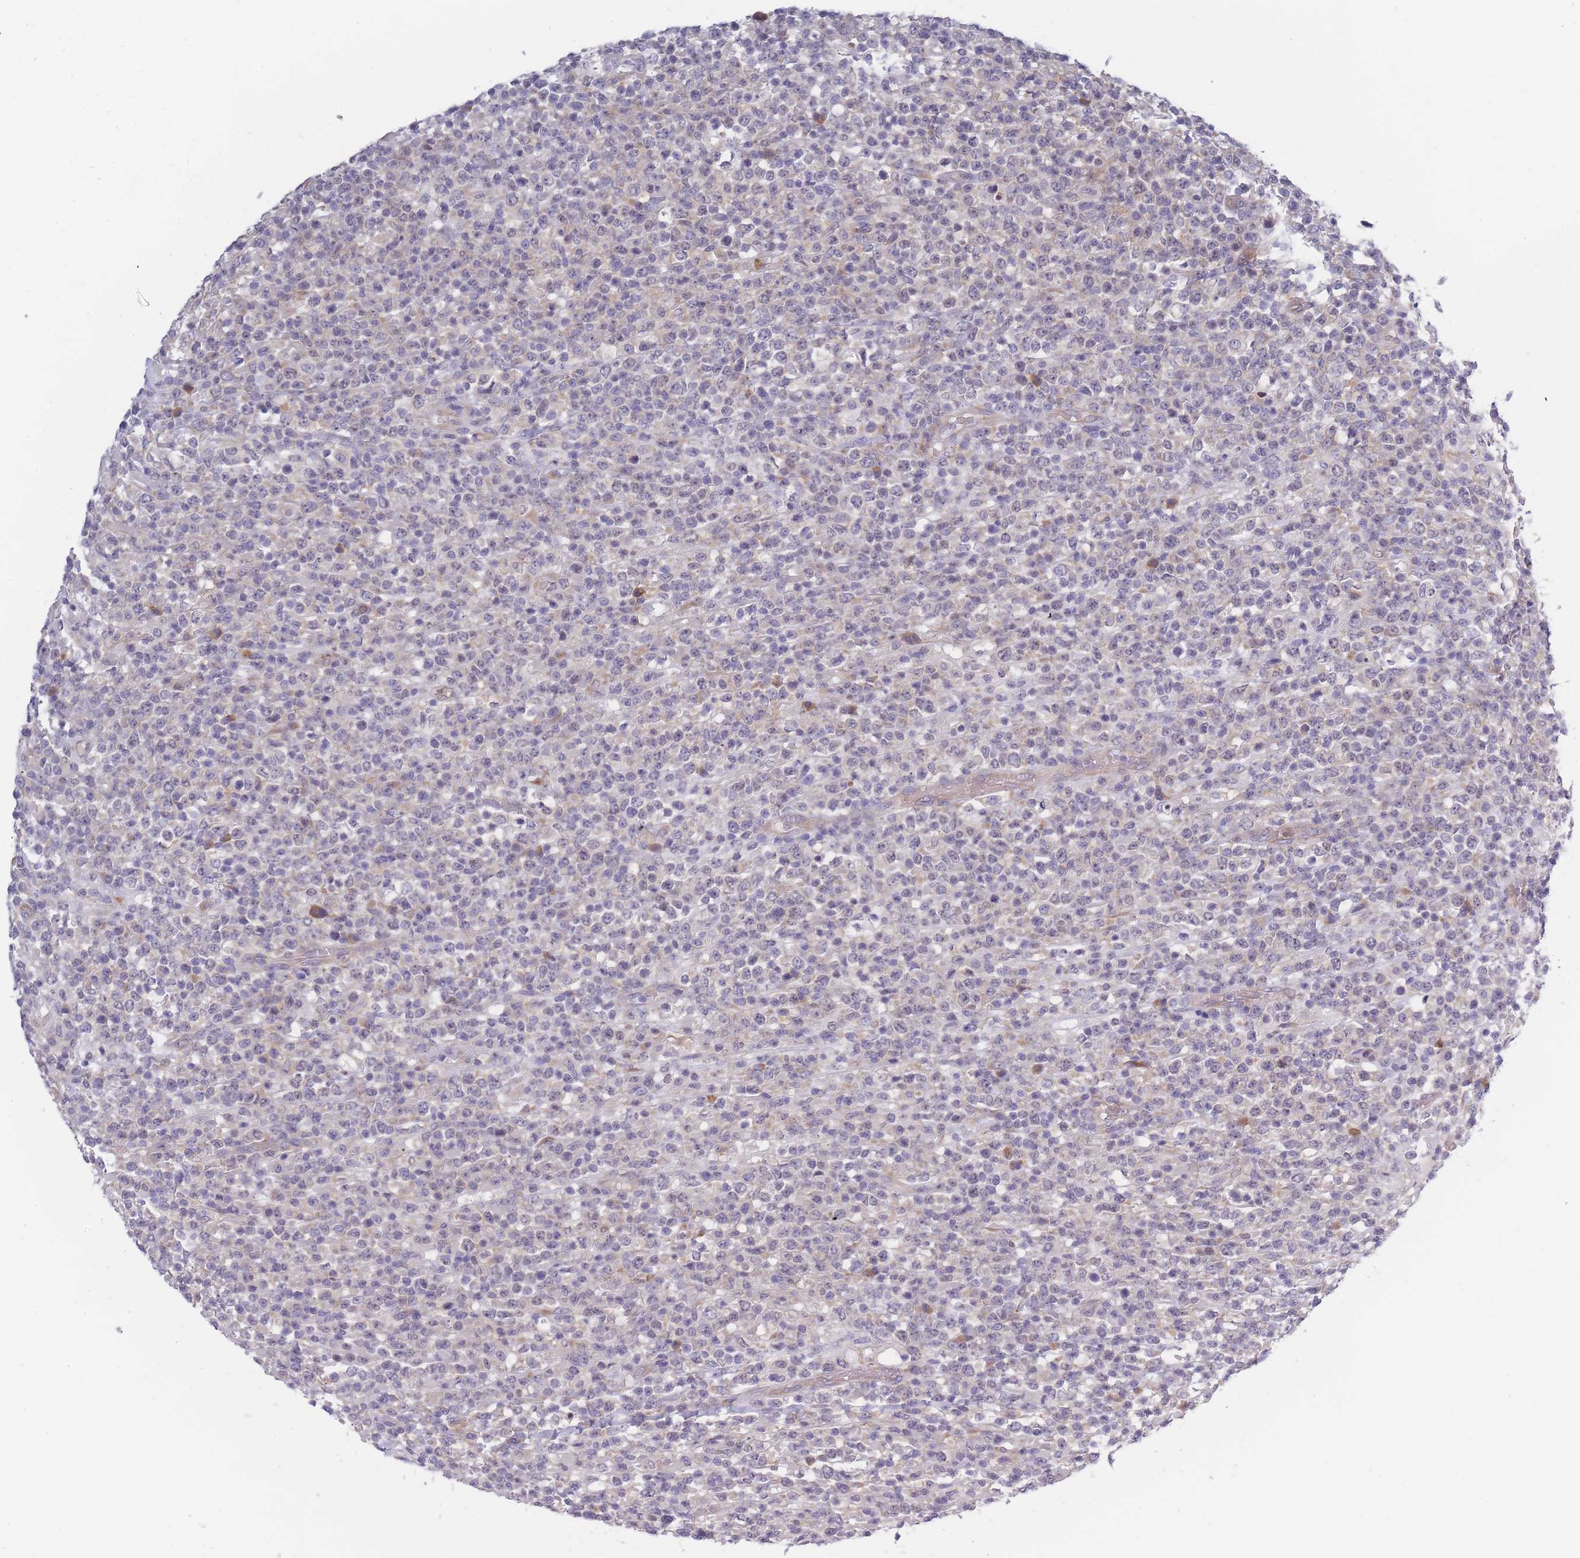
{"staining": {"intensity": "negative", "quantity": "none", "location": "none"}, "tissue": "lymphoma", "cell_type": "Tumor cells", "image_type": "cancer", "snomed": [{"axis": "morphology", "description": "Malignant lymphoma, non-Hodgkin's type, High grade"}, {"axis": "topography", "description": "Colon"}], "caption": "The image demonstrates no staining of tumor cells in lymphoma.", "gene": "NDUFAF6", "patient": {"sex": "female", "age": 53}}